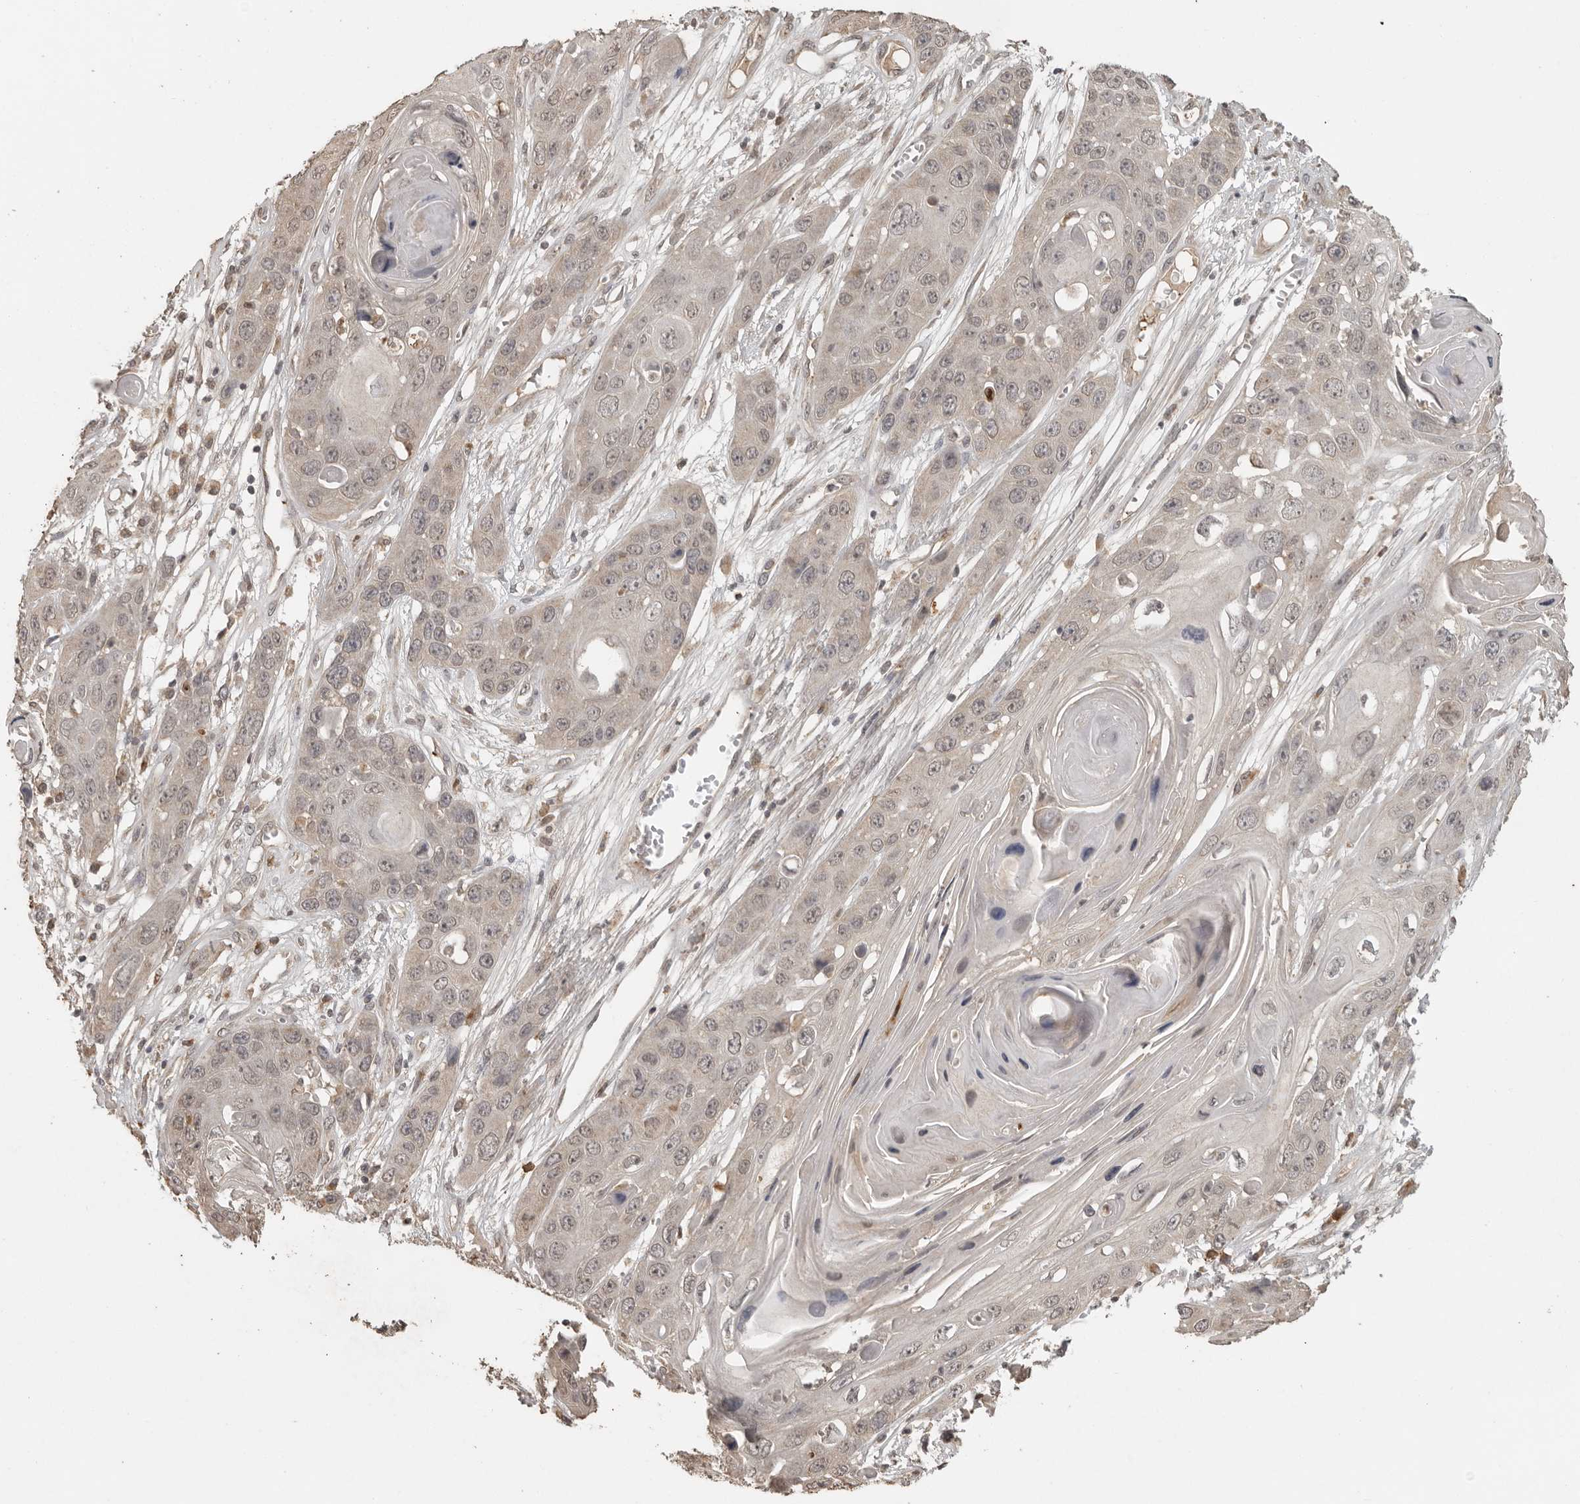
{"staining": {"intensity": "negative", "quantity": "none", "location": "none"}, "tissue": "skin cancer", "cell_type": "Tumor cells", "image_type": "cancer", "snomed": [{"axis": "morphology", "description": "Squamous cell carcinoma, NOS"}, {"axis": "topography", "description": "Skin"}], "caption": "DAB immunohistochemical staining of skin cancer (squamous cell carcinoma) displays no significant staining in tumor cells. (DAB (3,3'-diaminobenzidine) immunohistochemistry visualized using brightfield microscopy, high magnification).", "gene": "CTF1", "patient": {"sex": "male", "age": 55}}